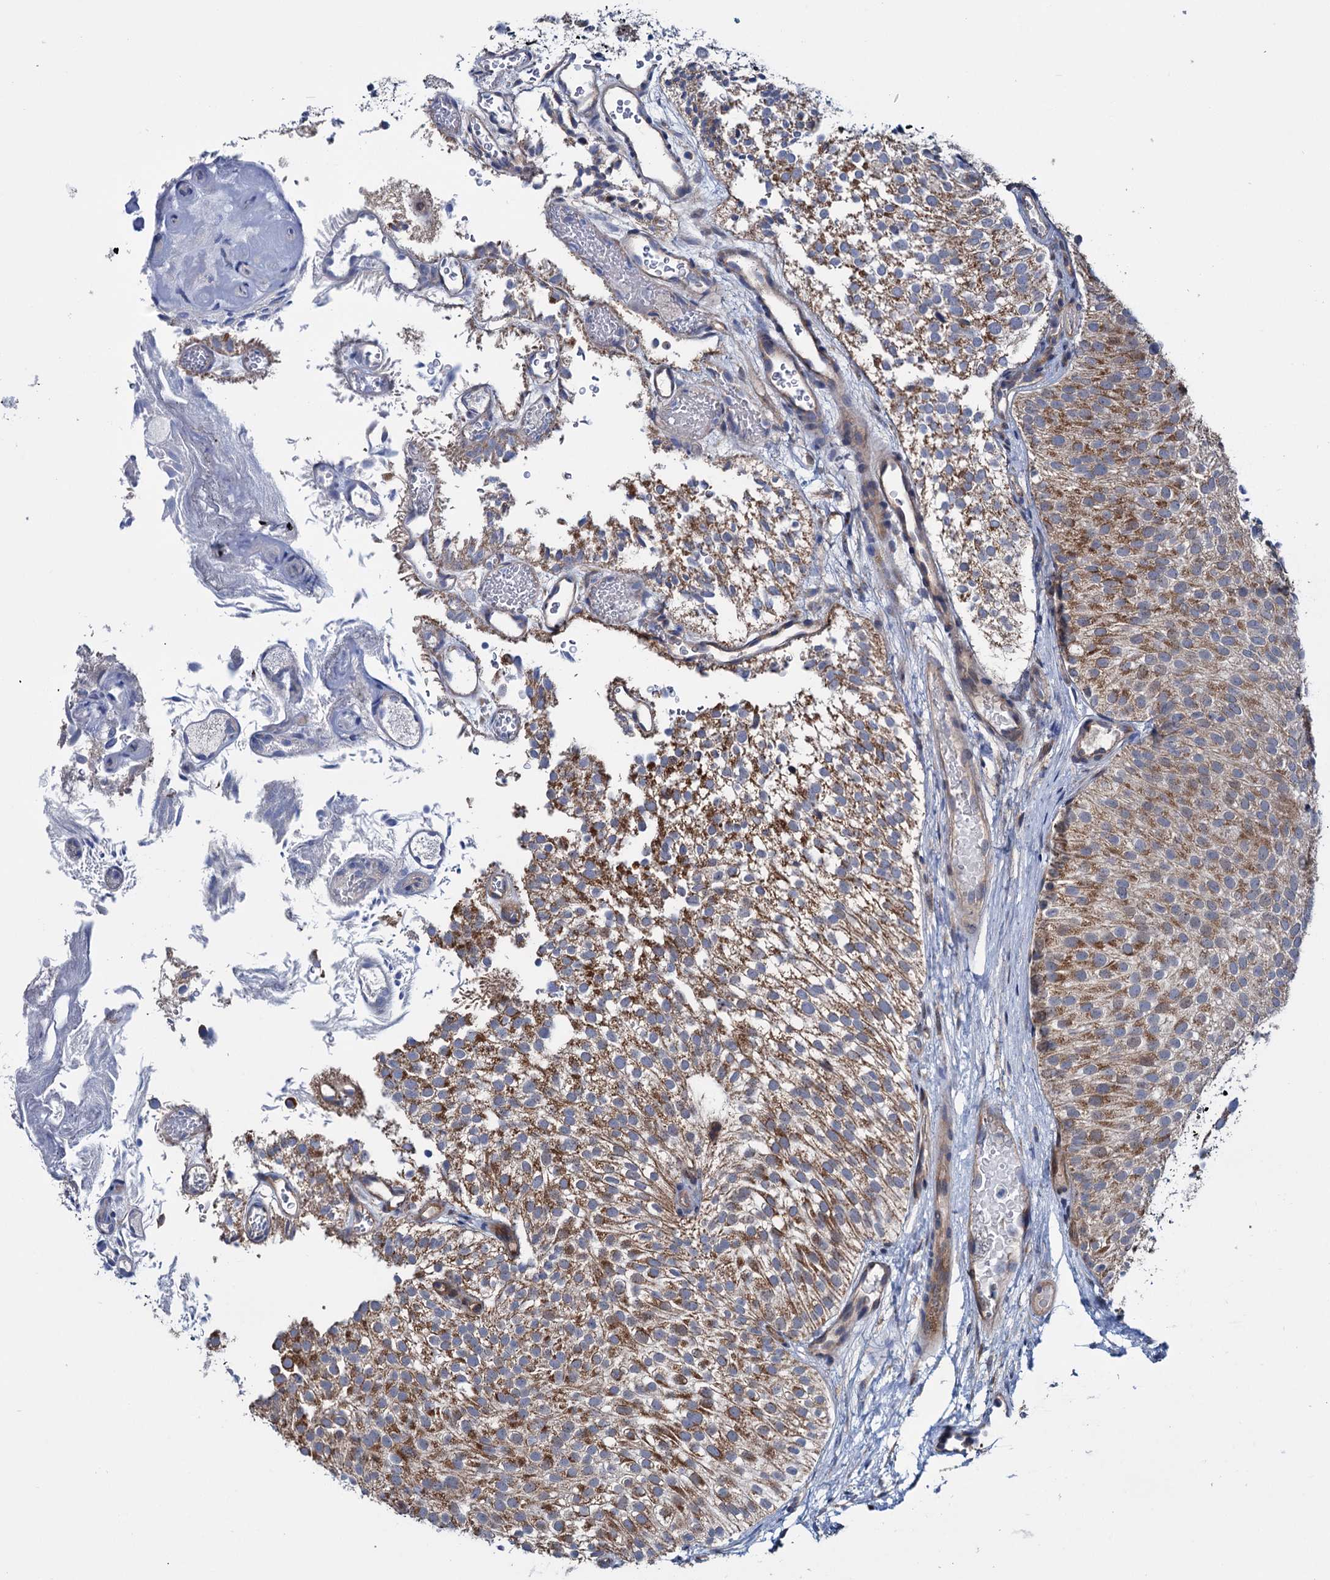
{"staining": {"intensity": "moderate", "quantity": ">75%", "location": "cytoplasmic/membranous"}, "tissue": "urothelial cancer", "cell_type": "Tumor cells", "image_type": "cancer", "snomed": [{"axis": "morphology", "description": "Urothelial carcinoma, Low grade"}, {"axis": "topography", "description": "Urinary bladder"}], "caption": "Low-grade urothelial carcinoma stained with a protein marker shows moderate staining in tumor cells.", "gene": "EYA4", "patient": {"sex": "male", "age": 78}}